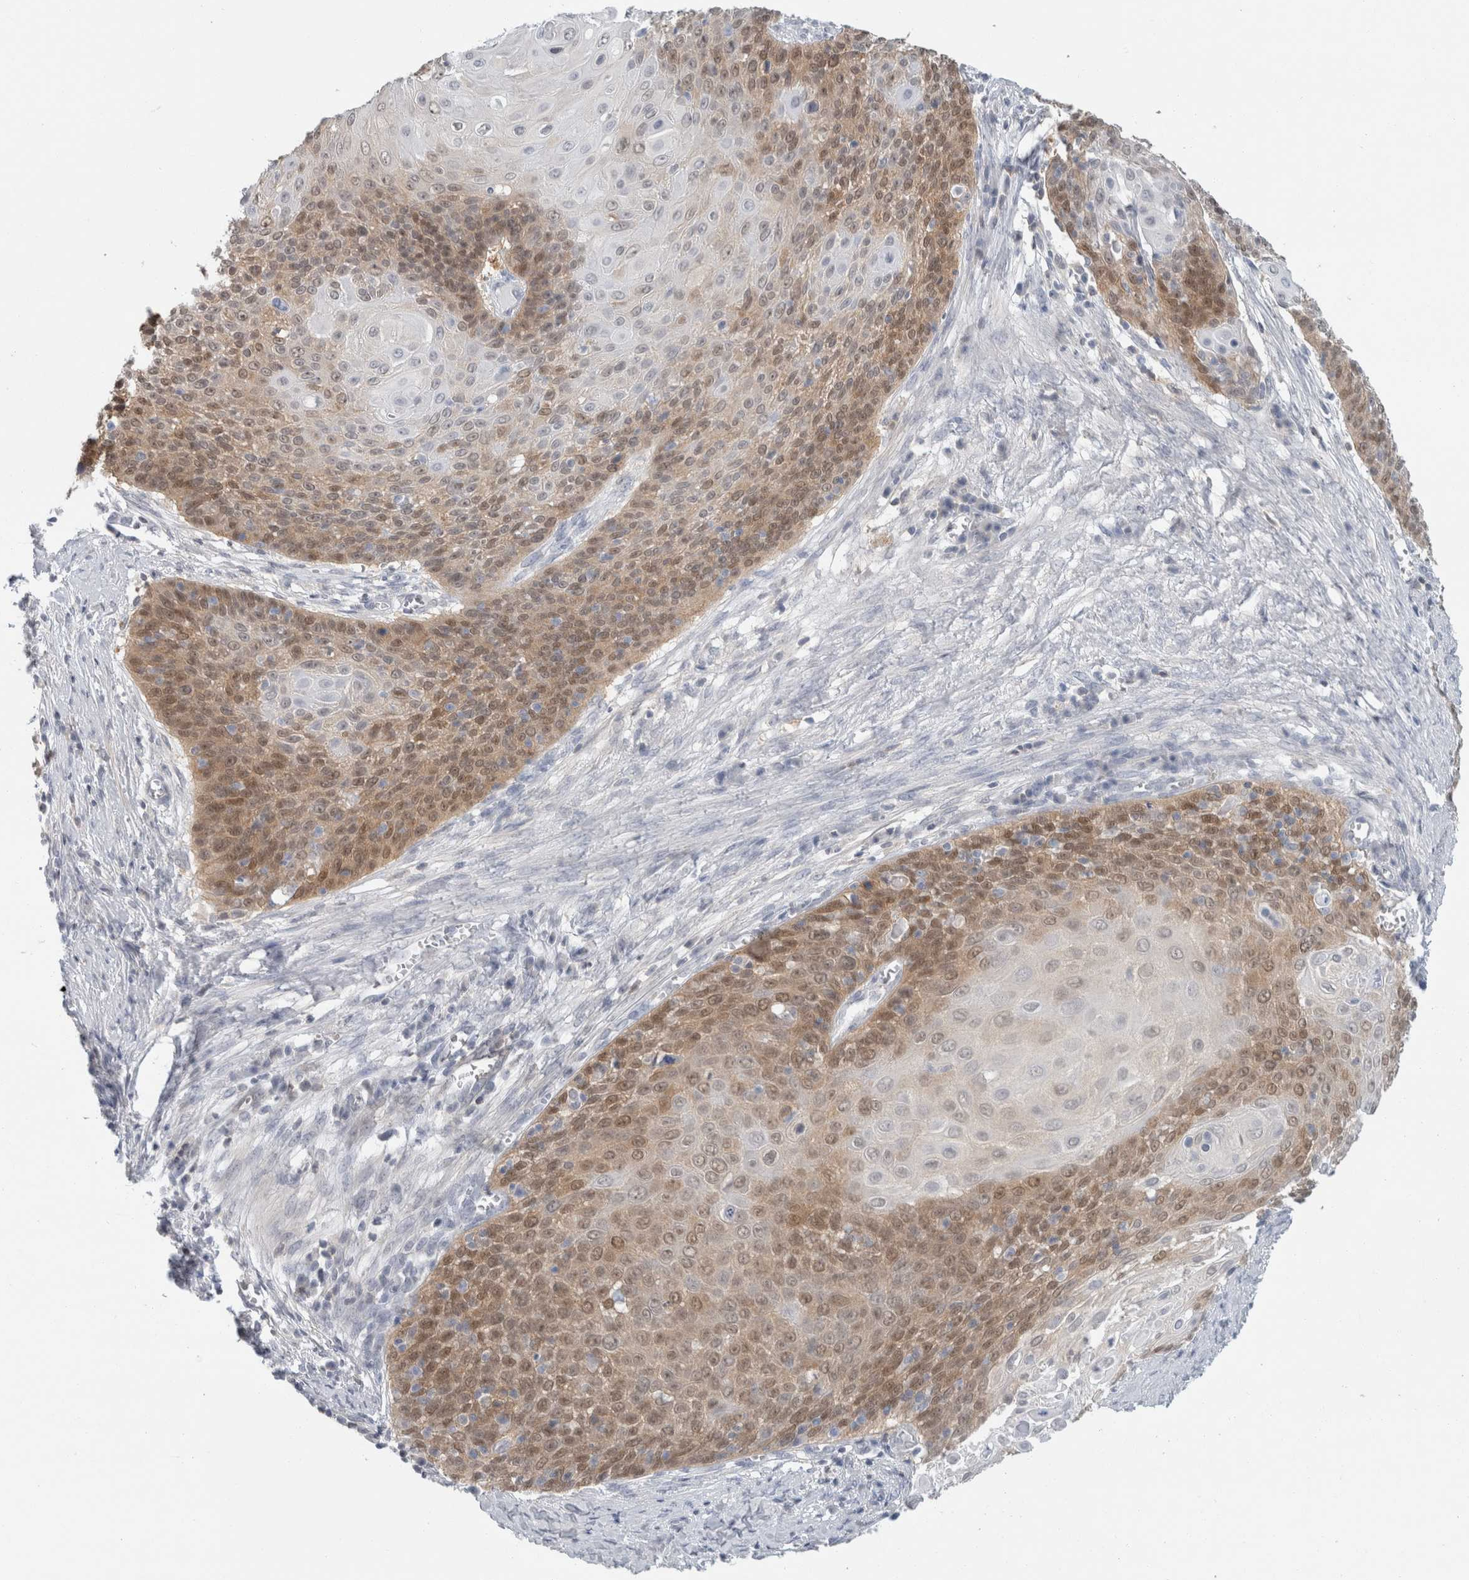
{"staining": {"intensity": "moderate", "quantity": "25%-75%", "location": "cytoplasmic/membranous,nuclear"}, "tissue": "cervical cancer", "cell_type": "Tumor cells", "image_type": "cancer", "snomed": [{"axis": "morphology", "description": "Squamous cell carcinoma, NOS"}, {"axis": "topography", "description": "Cervix"}], "caption": "This image exhibits immunohistochemistry (IHC) staining of human cervical squamous cell carcinoma, with medium moderate cytoplasmic/membranous and nuclear positivity in about 25%-75% of tumor cells.", "gene": "CASP6", "patient": {"sex": "female", "age": 39}}